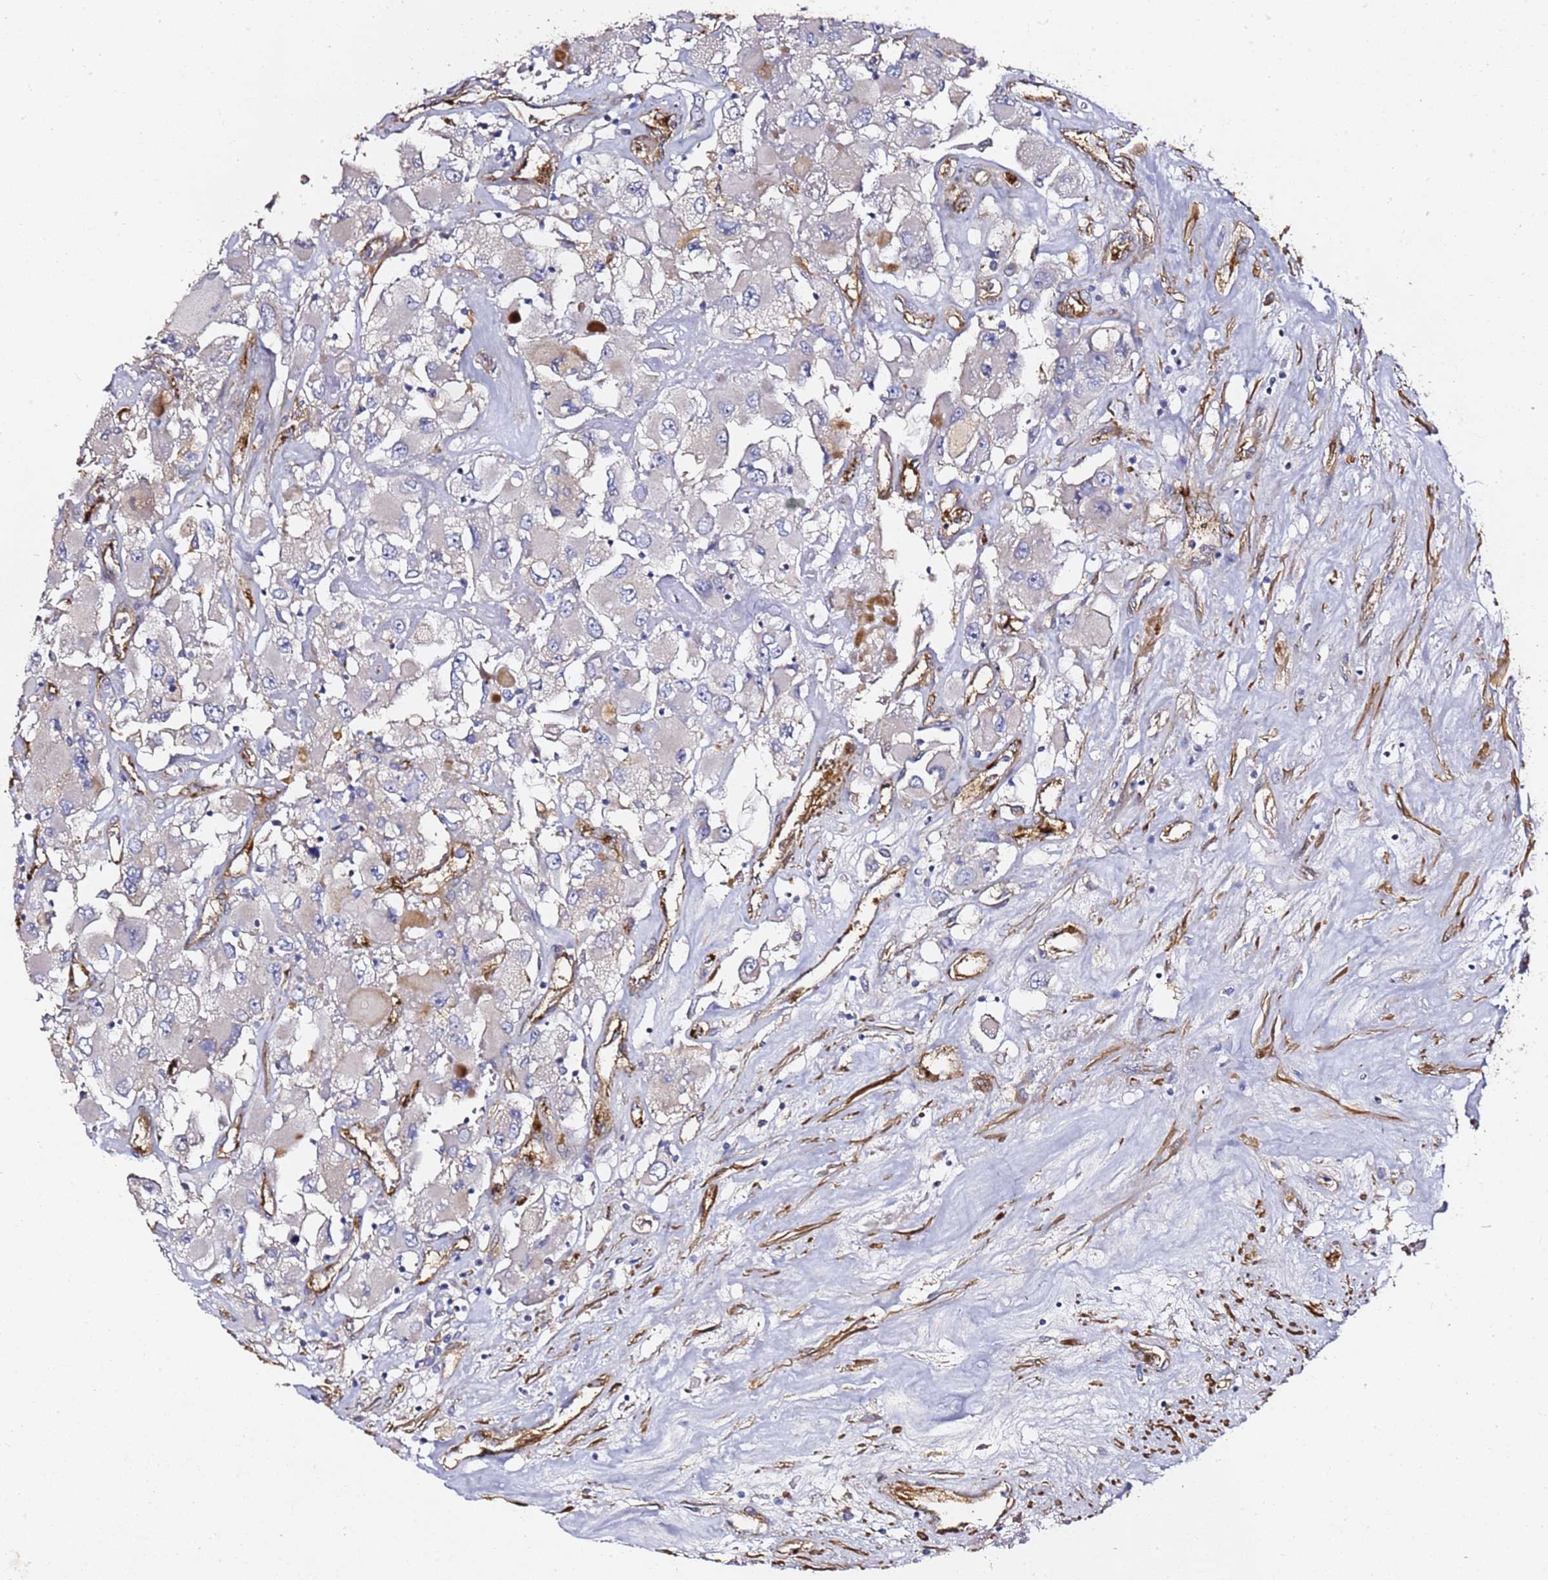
{"staining": {"intensity": "negative", "quantity": "none", "location": "none"}, "tissue": "renal cancer", "cell_type": "Tumor cells", "image_type": "cancer", "snomed": [{"axis": "morphology", "description": "Adenocarcinoma, NOS"}, {"axis": "topography", "description": "Kidney"}], "caption": "Immunohistochemistry (IHC) micrograph of adenocarcinoma (renal) stained for a protein (brown), which exhibits no staining in tumor cells. (IHC, brightfield microscopy, high magnification).", "gene": "EPS8L1", "patient": {"sex": "female", "age": 52}}